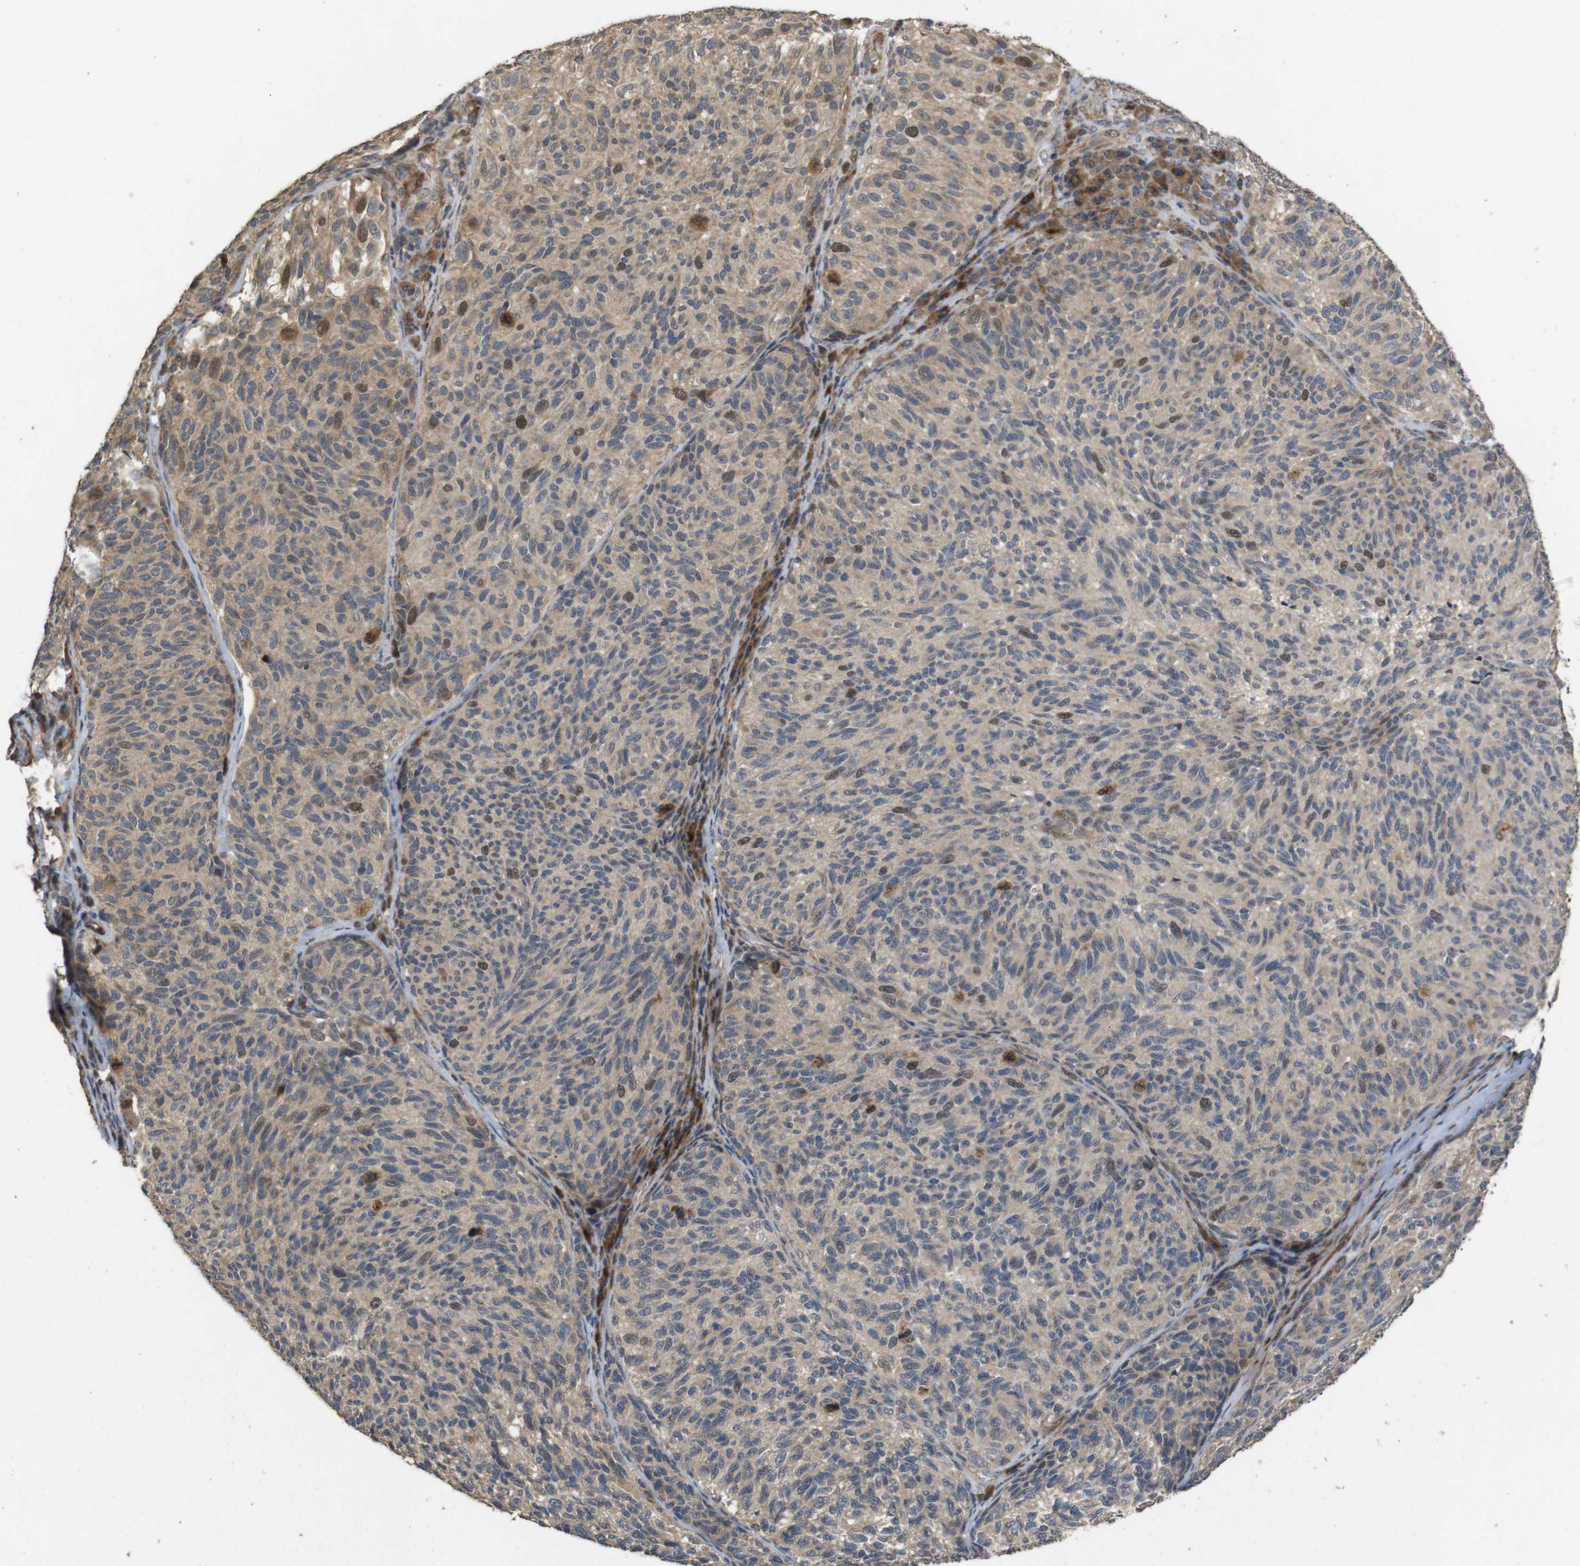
{"staining": {"intensity": "weak", "quantity": ">75%", "location": "cytoplasmic/membranous,nuclear"}, "tissue": "melanoma", "cell_type": "Tumor cells", "image_type": "cancer", "snomed": [{"axis": "morphology", "description": "Malignant melanoma, NOS"}, {"axis": "topography", "description": "Skin"}], "caption": "The histopathology image demonstrates staining of malignant melanoma, revealing weak cytoplasmic/membranous and nuclear protein positivity (brown color) within tumor cells.", "gene": "PCDHB10", "patient": {"sex": "female", "age": 73}}